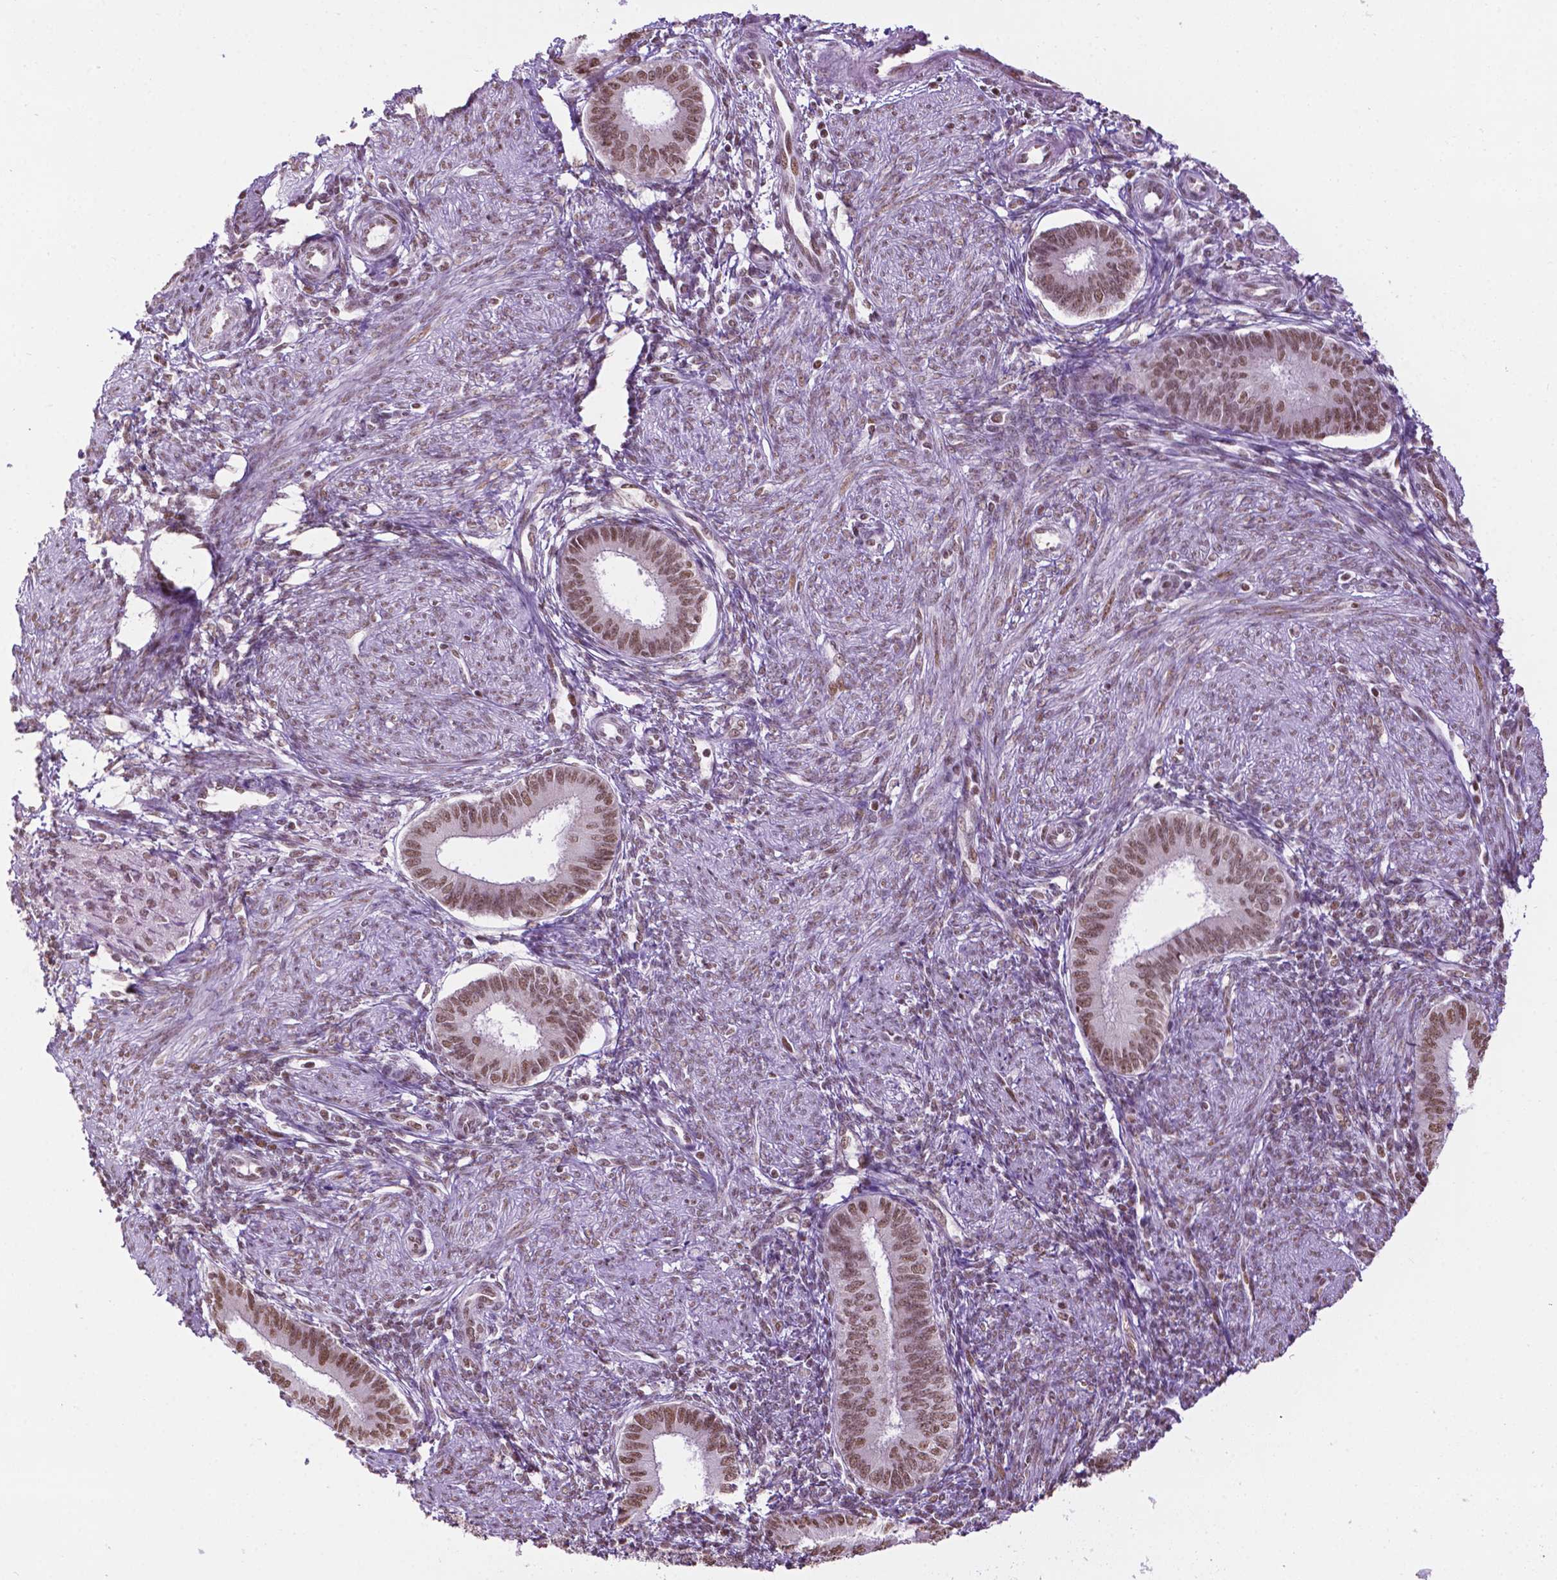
{"staining": {"intensity": "weak", "quantity": "25%-75%", "location": "nuclear"}, "tissue": "endometrium", "cell_type": "Cells in endometrial stroma", "image_type": "normal", "snomed": [{"axis": "morphology", "description": "Normal tissue, NOS"}, {"axis": "topography", "description": "Endometrium"}], "caption": "The immunohistochemical stain highlights weak nuclear positivity in cells in endometrial stroma of benign endometrium. (DAB (3,3'-diaminobenzidine) IHC with brightfield microscopy, high magnification).", "gene": "COL23A1", "patient": {"sex": "female", "age": 39}}